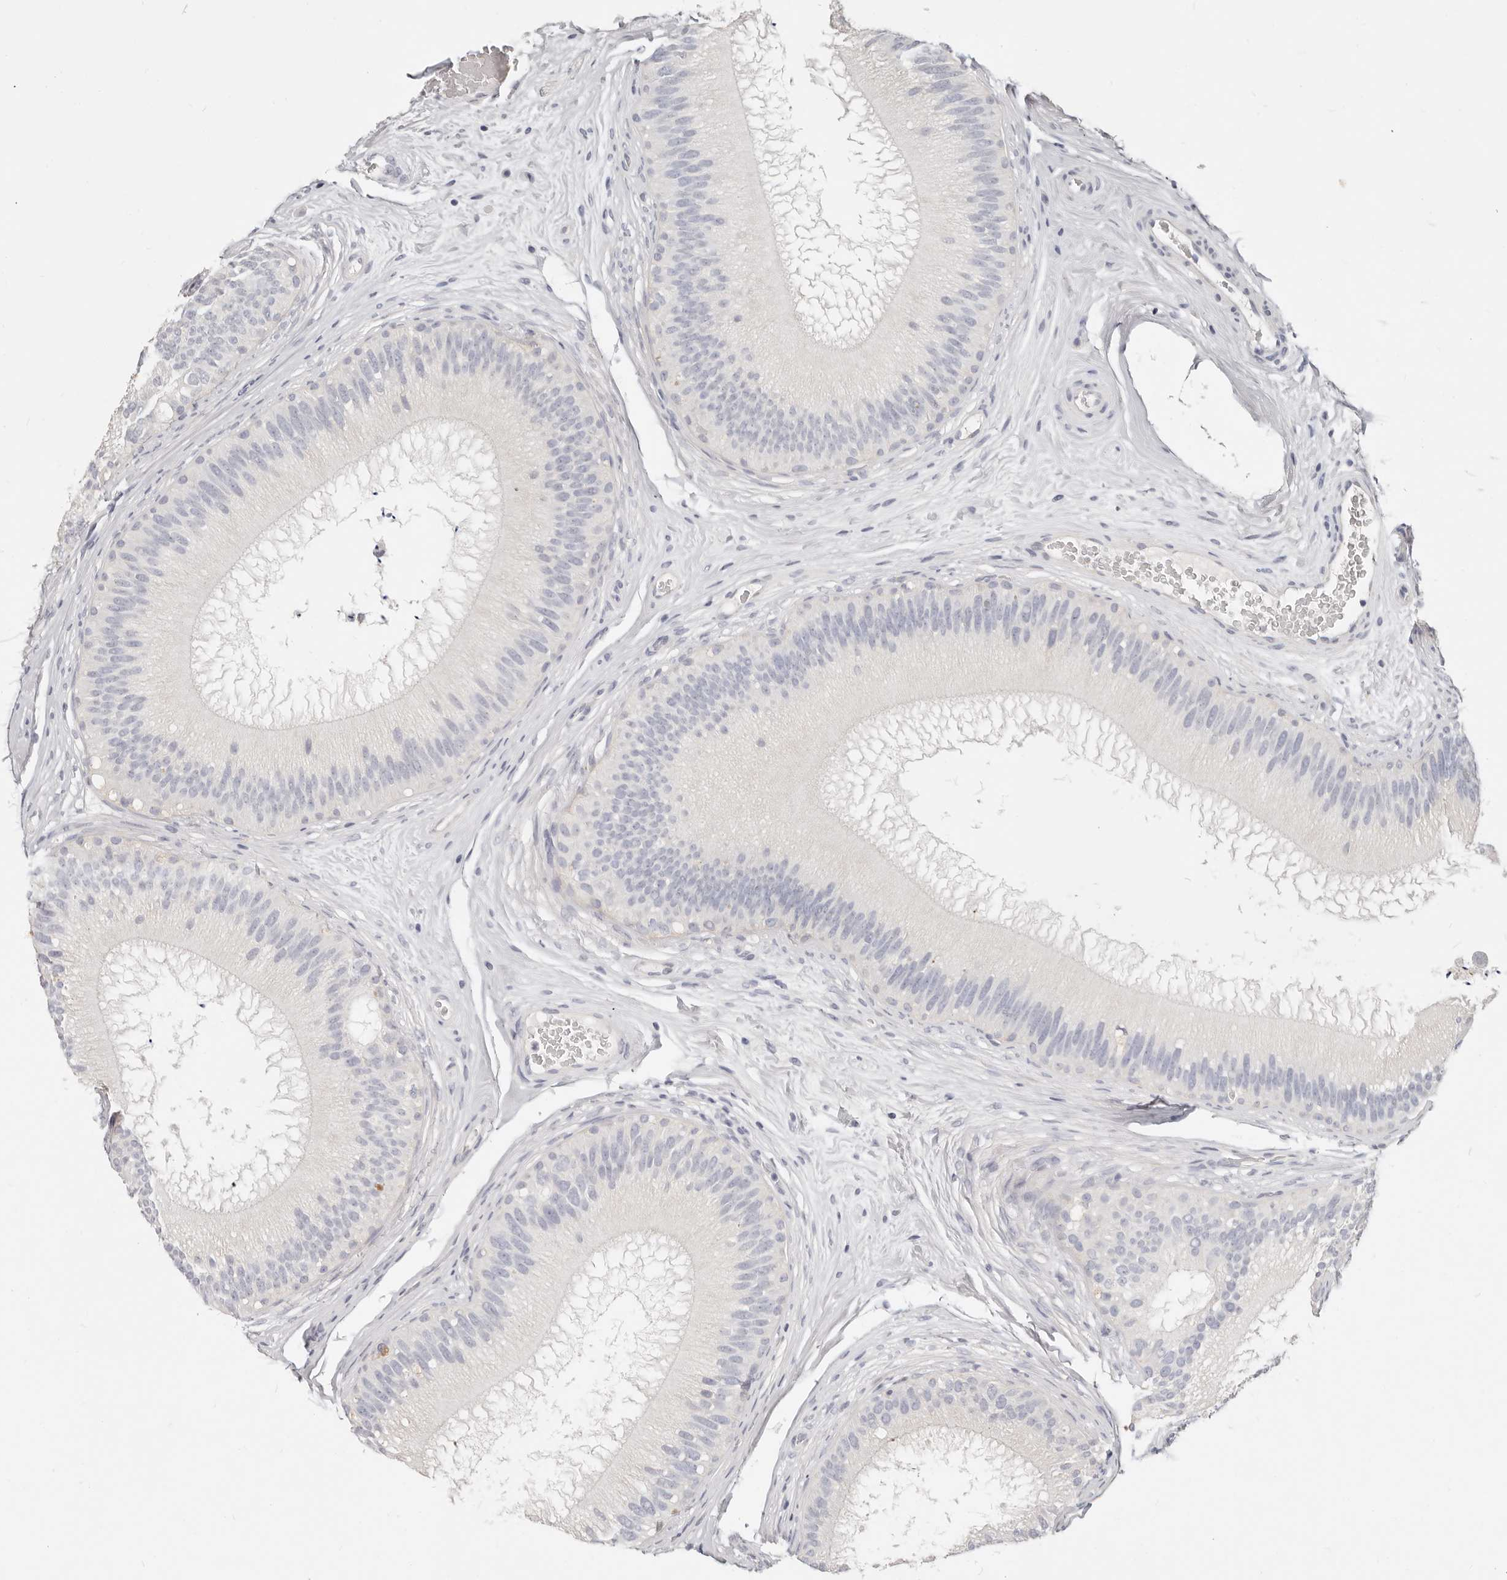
{"staining": {"intensity": "negative", "quantity": "none", "location": "none"}, "tissue": "epididymis", "cell_type": "Glandular cells", "image_type": "normal", "snomed": [{"axis": "morphology", "description": "Normal tissue, NOS"}, {"axis": "topography", "description": "Epididymis"}], "caption": "This is a photomicrograph of immunohistochemistry staining of unremarkable epididymis, which shows no positivity in glandular cells.", "gene": "TMEM63B", "patient": {"sex": "male", "age": 45}}